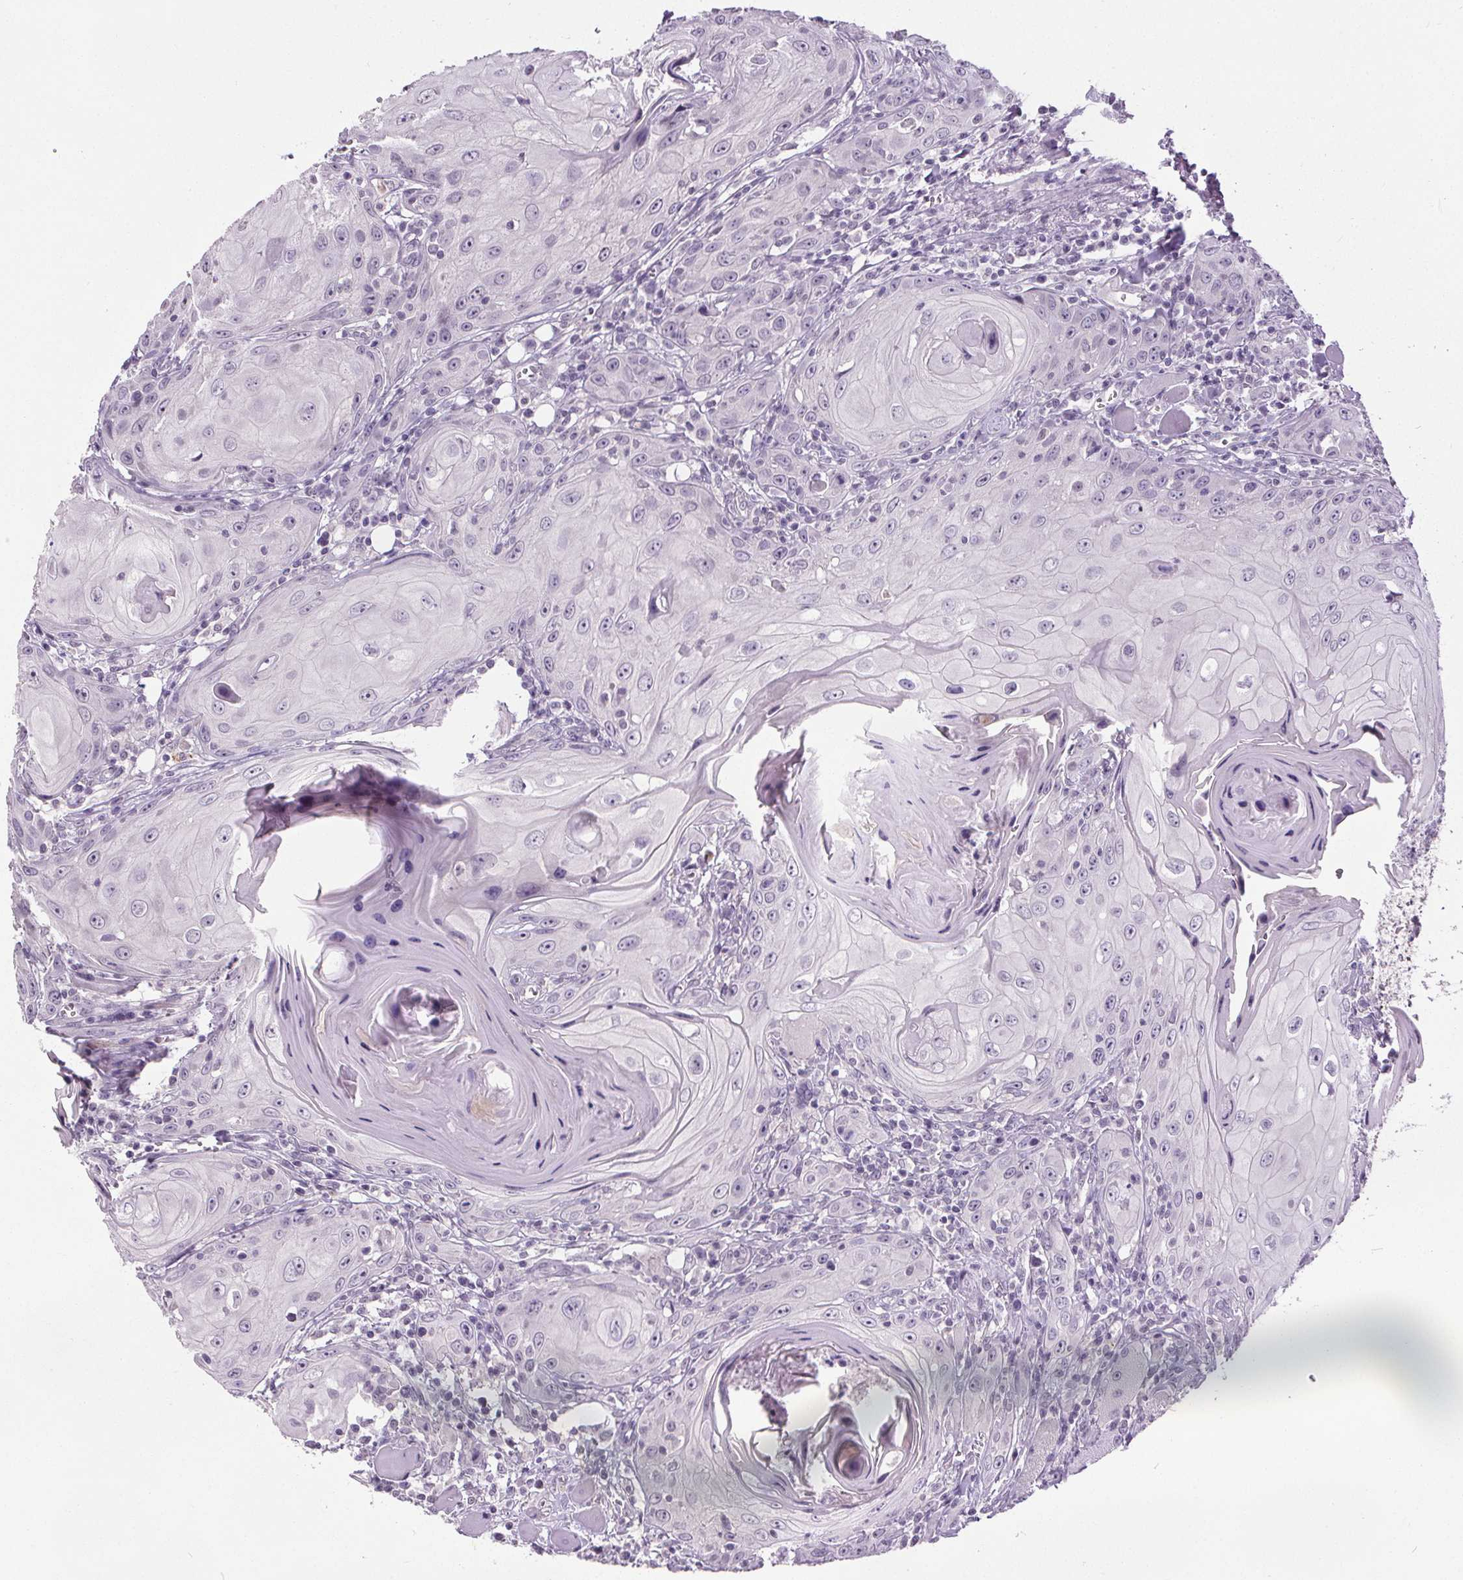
{"staining": {"intensity": "negative", "quantity": "none", "location": "none"}, "tissue": "head and neck cancer", "cell_type": "Tumor cells", "image_type": "cancer", "snomed": [{"axis": "morphology", "description": "Squamous cell carcinoma, NOS"}, {"axis": "topography", "description": "Head-Neck"}], "caption": "IHC photomicrograph of neoplastic tissue: human head and neck cancer stained with DAB (3,3'-diaminobenzidine) shows no significant protein positivity in tumor cells. (DAB IHC with hematoxylin counter stain).", "gene": "SLC2A9", "patient": {"sex": "female", "age": 80}}